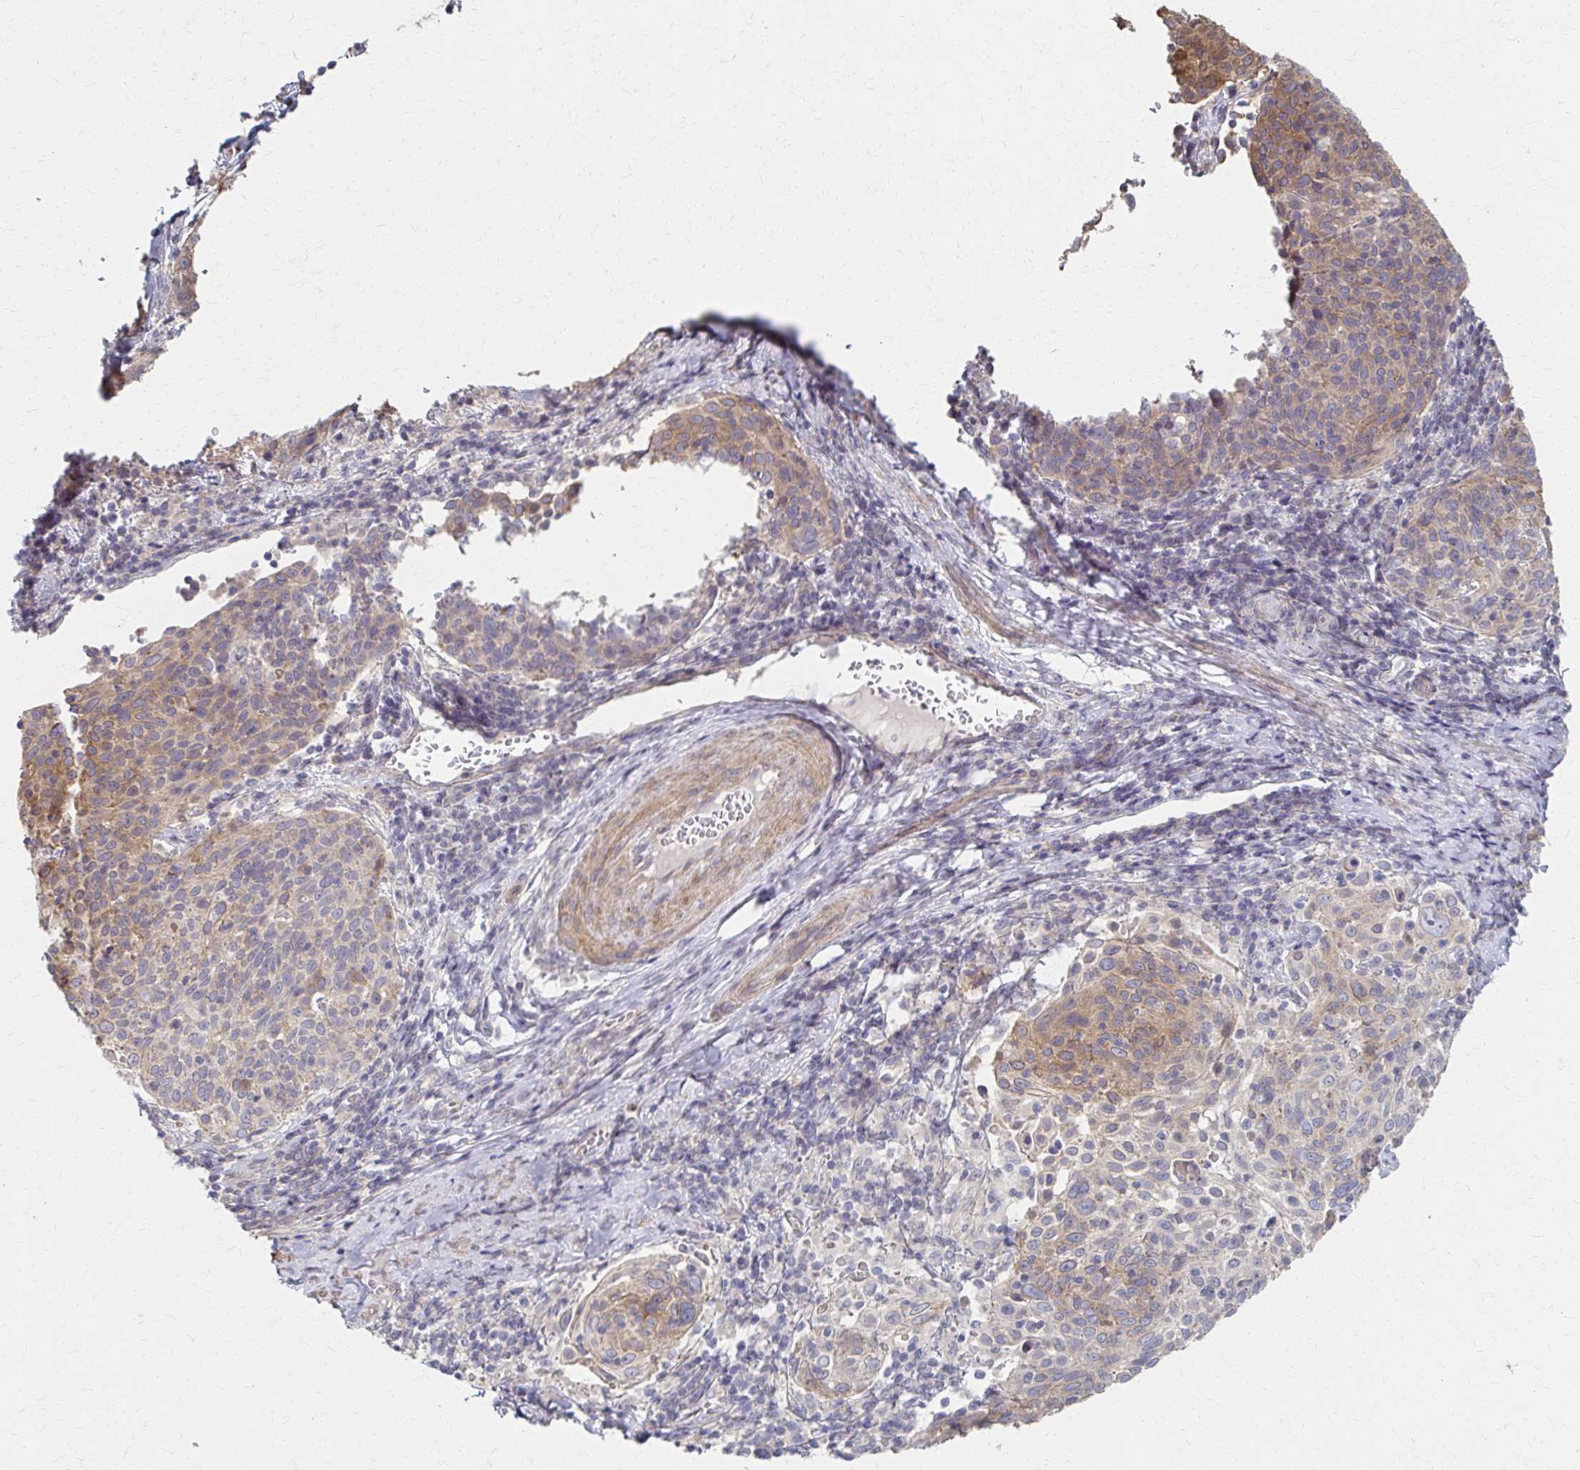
{"staining": {"intensity": "moderate", "quantity": "25%-75%", "location": "cytoplasmic/membranous"}, "tissue": "cervical cancer", "cell_type": "Tumor cells", "image_type": "cancer", "snomed": [{"axis": "morphology", "description": "Squamous cell carcinoma, NOS"}, {"axis": "topography", "description": "Cervix"}], "caption": "Tumor cells display medium levels of moderate cytoplasmic/membranous expression in about 25%-75% of cells in cervical squamous cell carcinoma.", "gene": "EOLA2", "patient": {"sex": "female", "age": 61}}